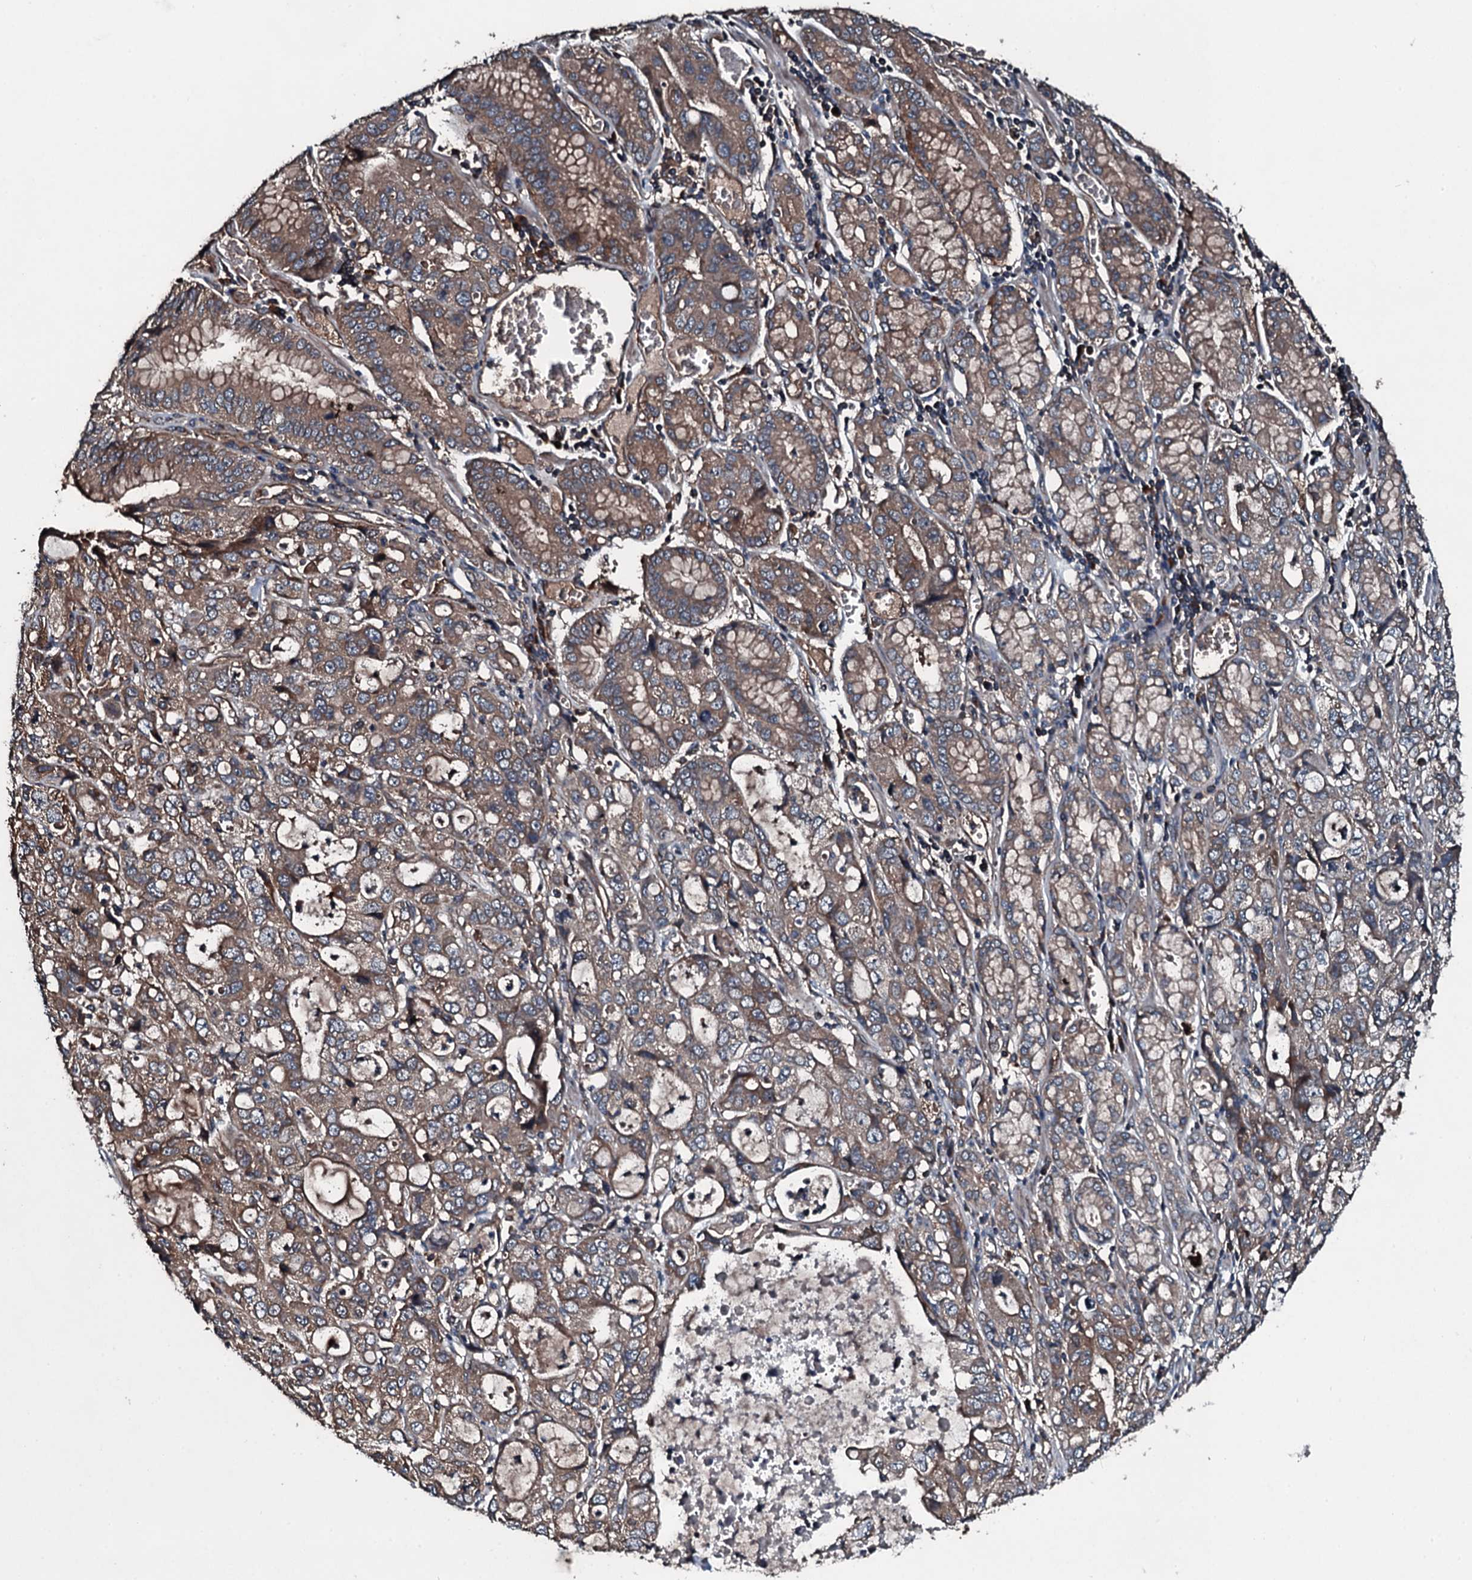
{"staining": {"intensity": "moderate", "quantity": ">75%", "location": "cytoplasmic/membranous"}, "tissue": "stomach cancer", "cell_type": "Tumor cells", "image_type": "cancer", "snomed": [{"axis": "morphology", "description": "Adenocarcinoma, NOS"}, {"axis": "topography", "description": "Stomach, upper"}], "caption": "Immunohistochemistry (DAB) staining of human stomach cancer (adenocarcinoma) shows moderate cytoplasmic/membranous protein expression in approximately >75% of tumor cells.", "gene": "AARS1", "patient": {"sex": "female", "age": 52}}